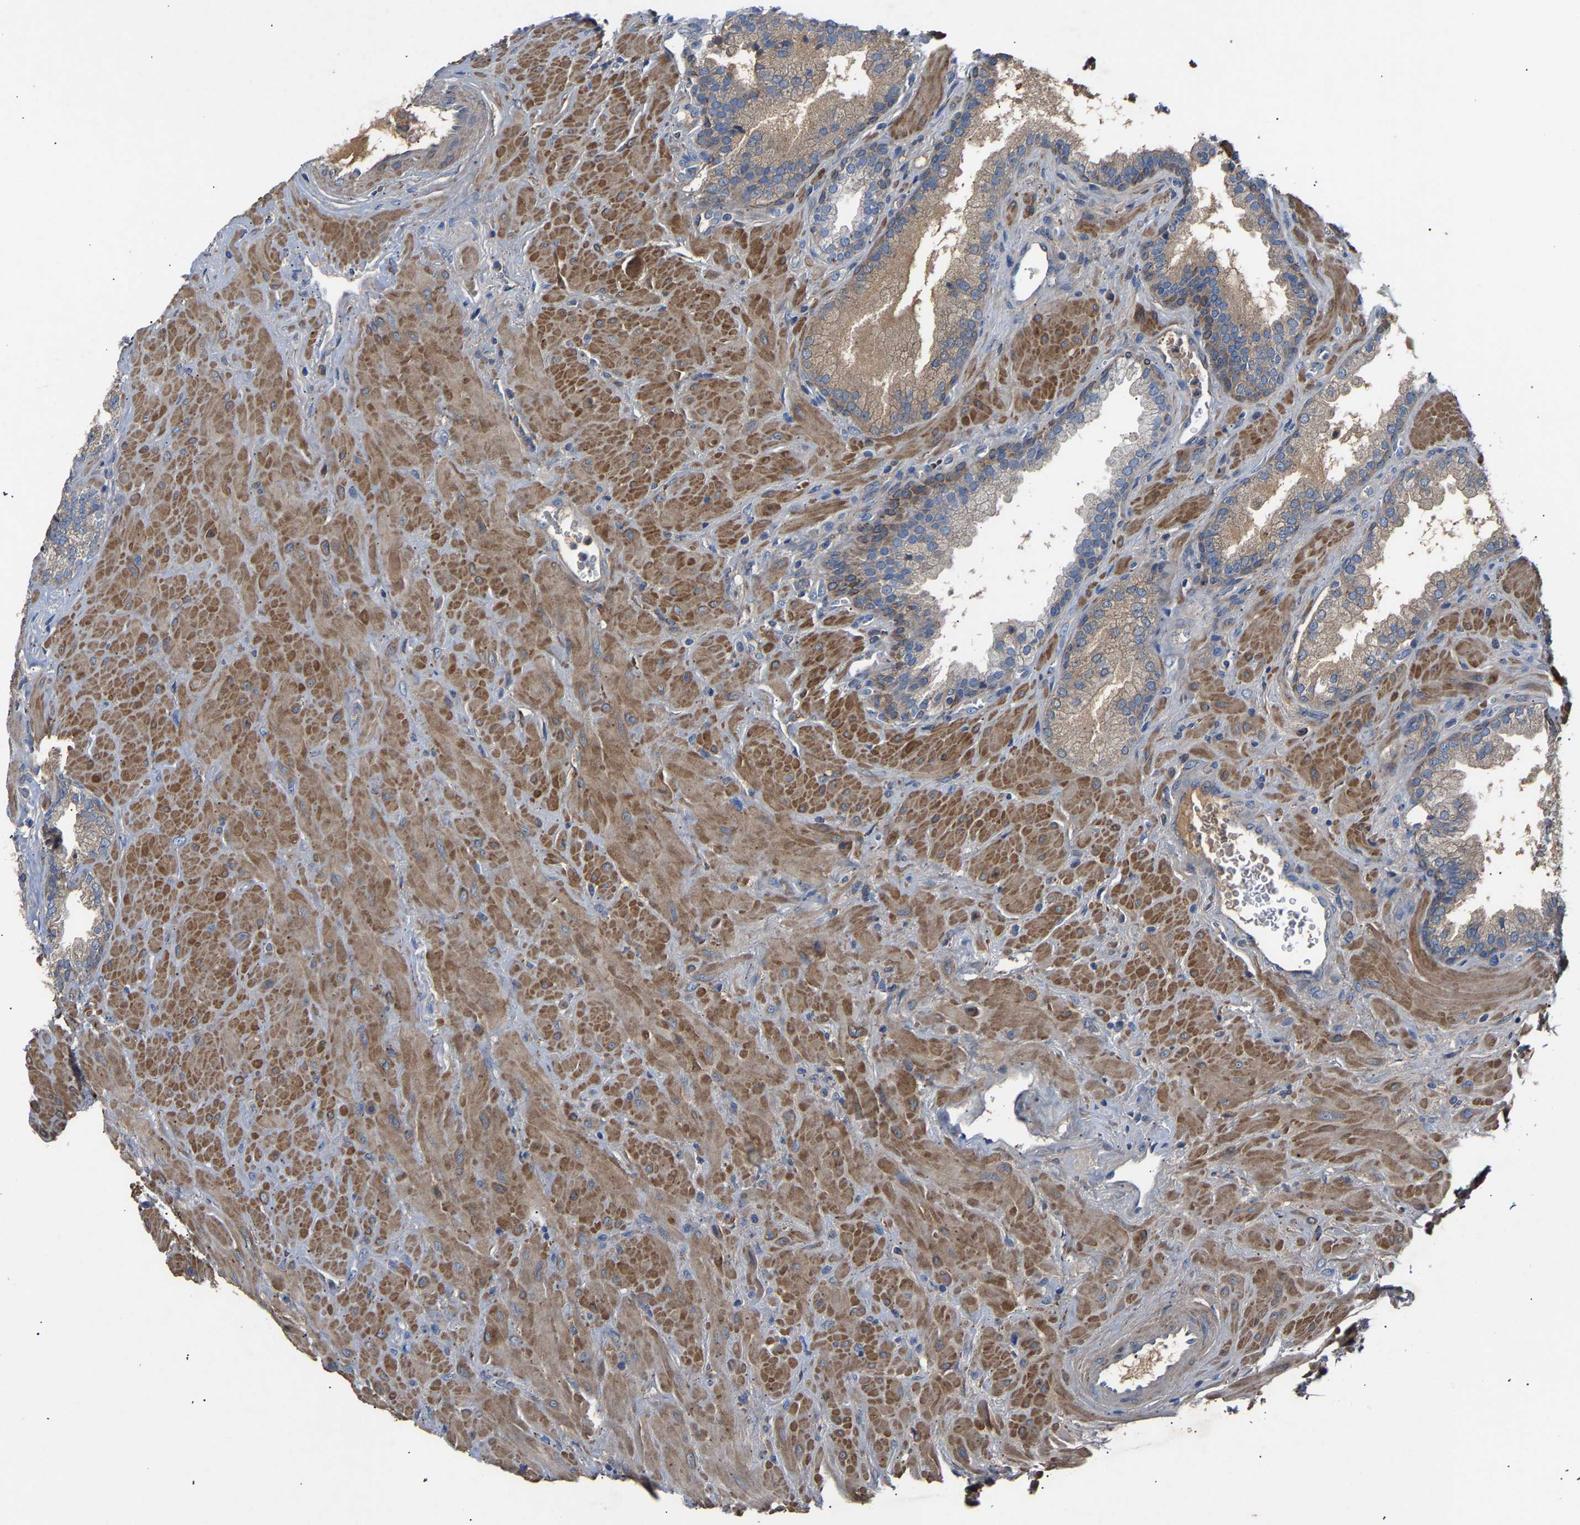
{"staining": {"intensity": "negative", "quantity": "none", "location": "none"}, "tissue": "prostate cancer", "cell_type": "Tumor cells", "image_type": "cancer", "snomed": [{"axis": "morphology", "description": "Adenocarcinoma, Low grade"}, {"axis": "topography", "description": "Prostate"}], "caption": "Tumor cells are negative for brown protein staining in adenocarcinoma (low-grade) (prostate). (Brightfield microscopy of DAB immunohistochemistry (IHC) at high magnification).", "gene": "CCDC171", "patient": {"sex": "male", "age": 71}}